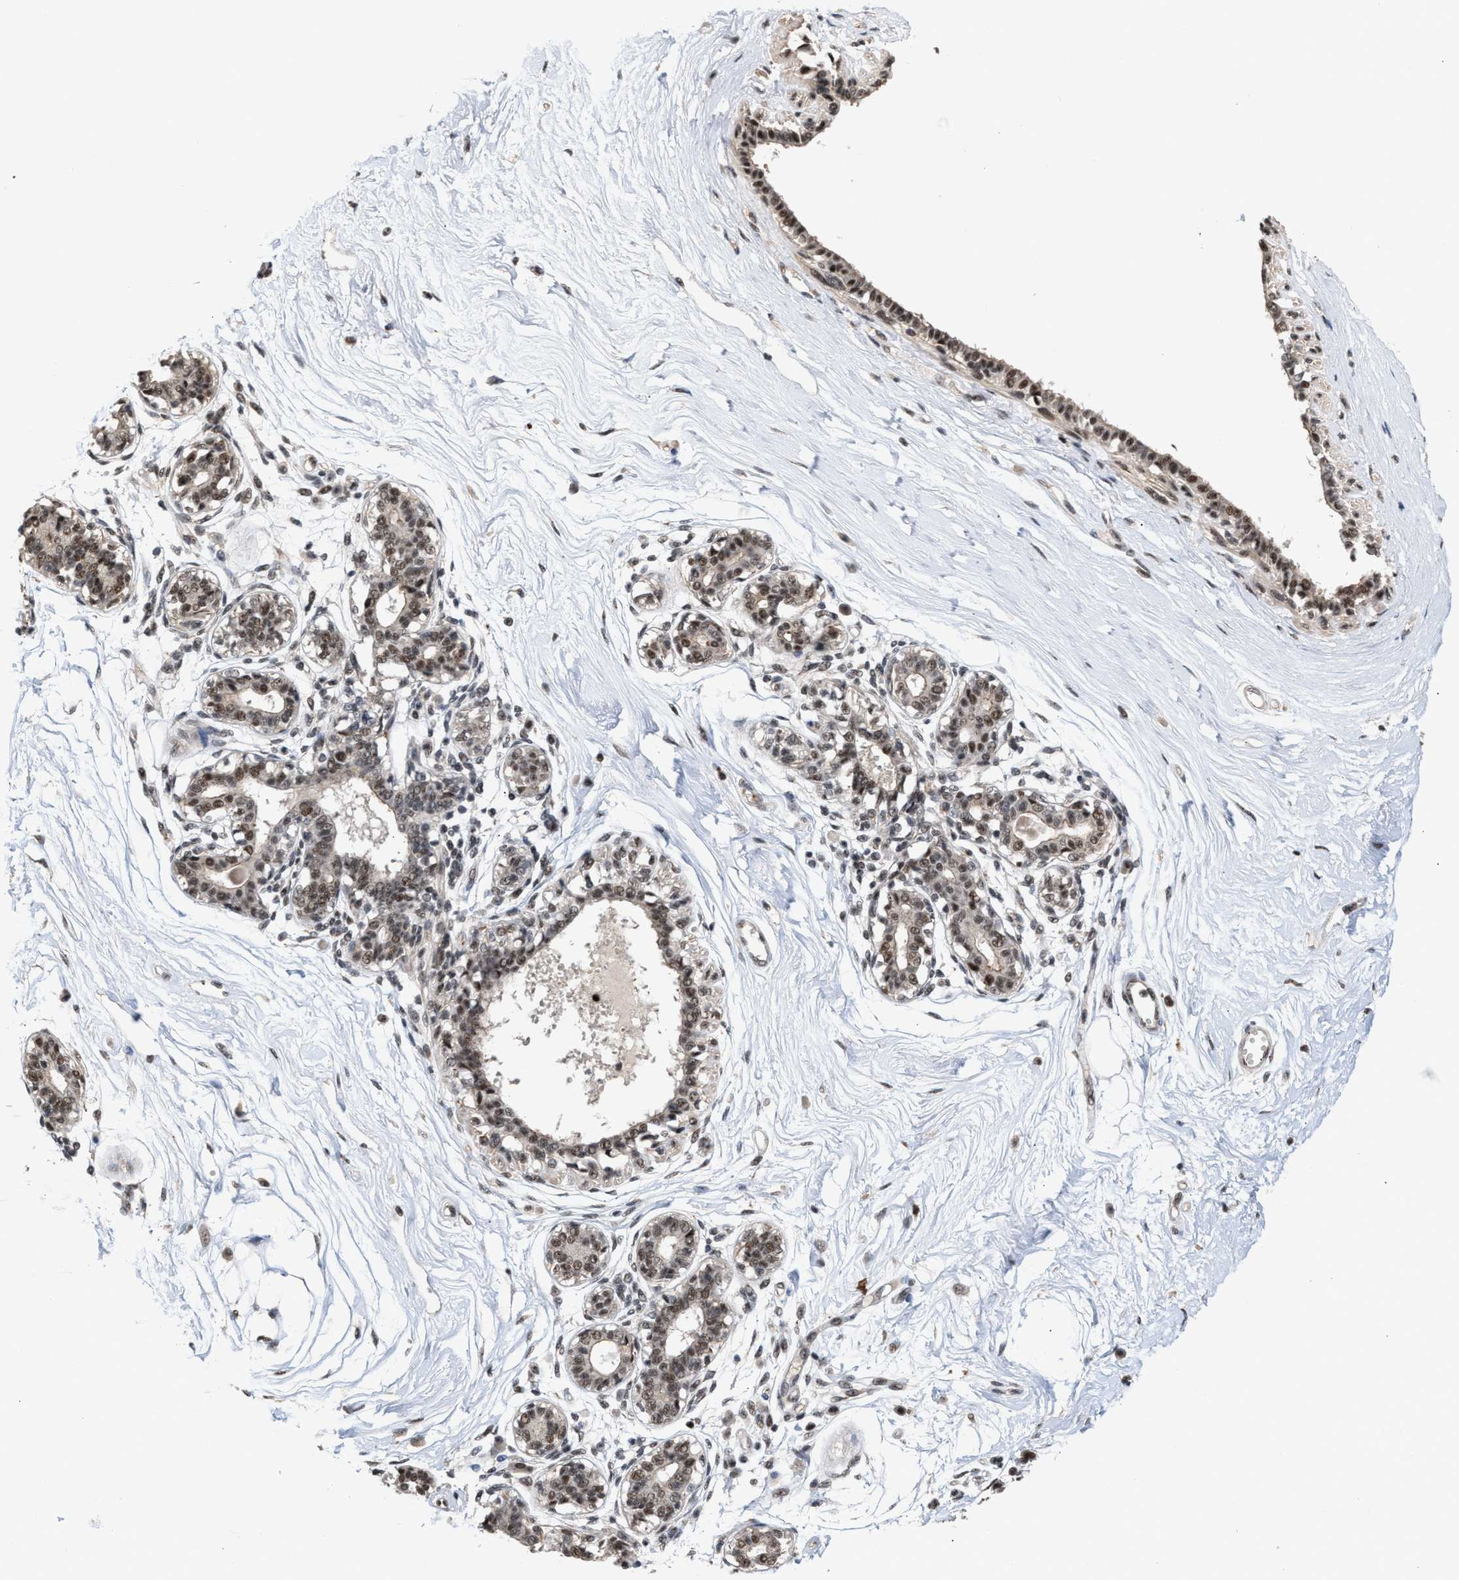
{"staining": {"intensity": "weak", "quantity": ">75%", "location": "cytoplasmic/membranous"}, "tissue": "breast", "cell_type": "Adipocytes", "image_type": "normal", "snomed": [{"axis": "morphology", "description": "Normal tissue, NOS"}, {"axis": "topography", "description": "Breast"}], "caption": "The immunohistochemical stain labels weak cytoplasmic/membranous staining in adipocytes of normal breast. The protein of interest is stained brown, and the nuclei are stained in blue (DAB IHC with brightfield microscopy, high magnification).", "gene": "EIF4A3", "patient": {"sex": "female", "age": 45}}